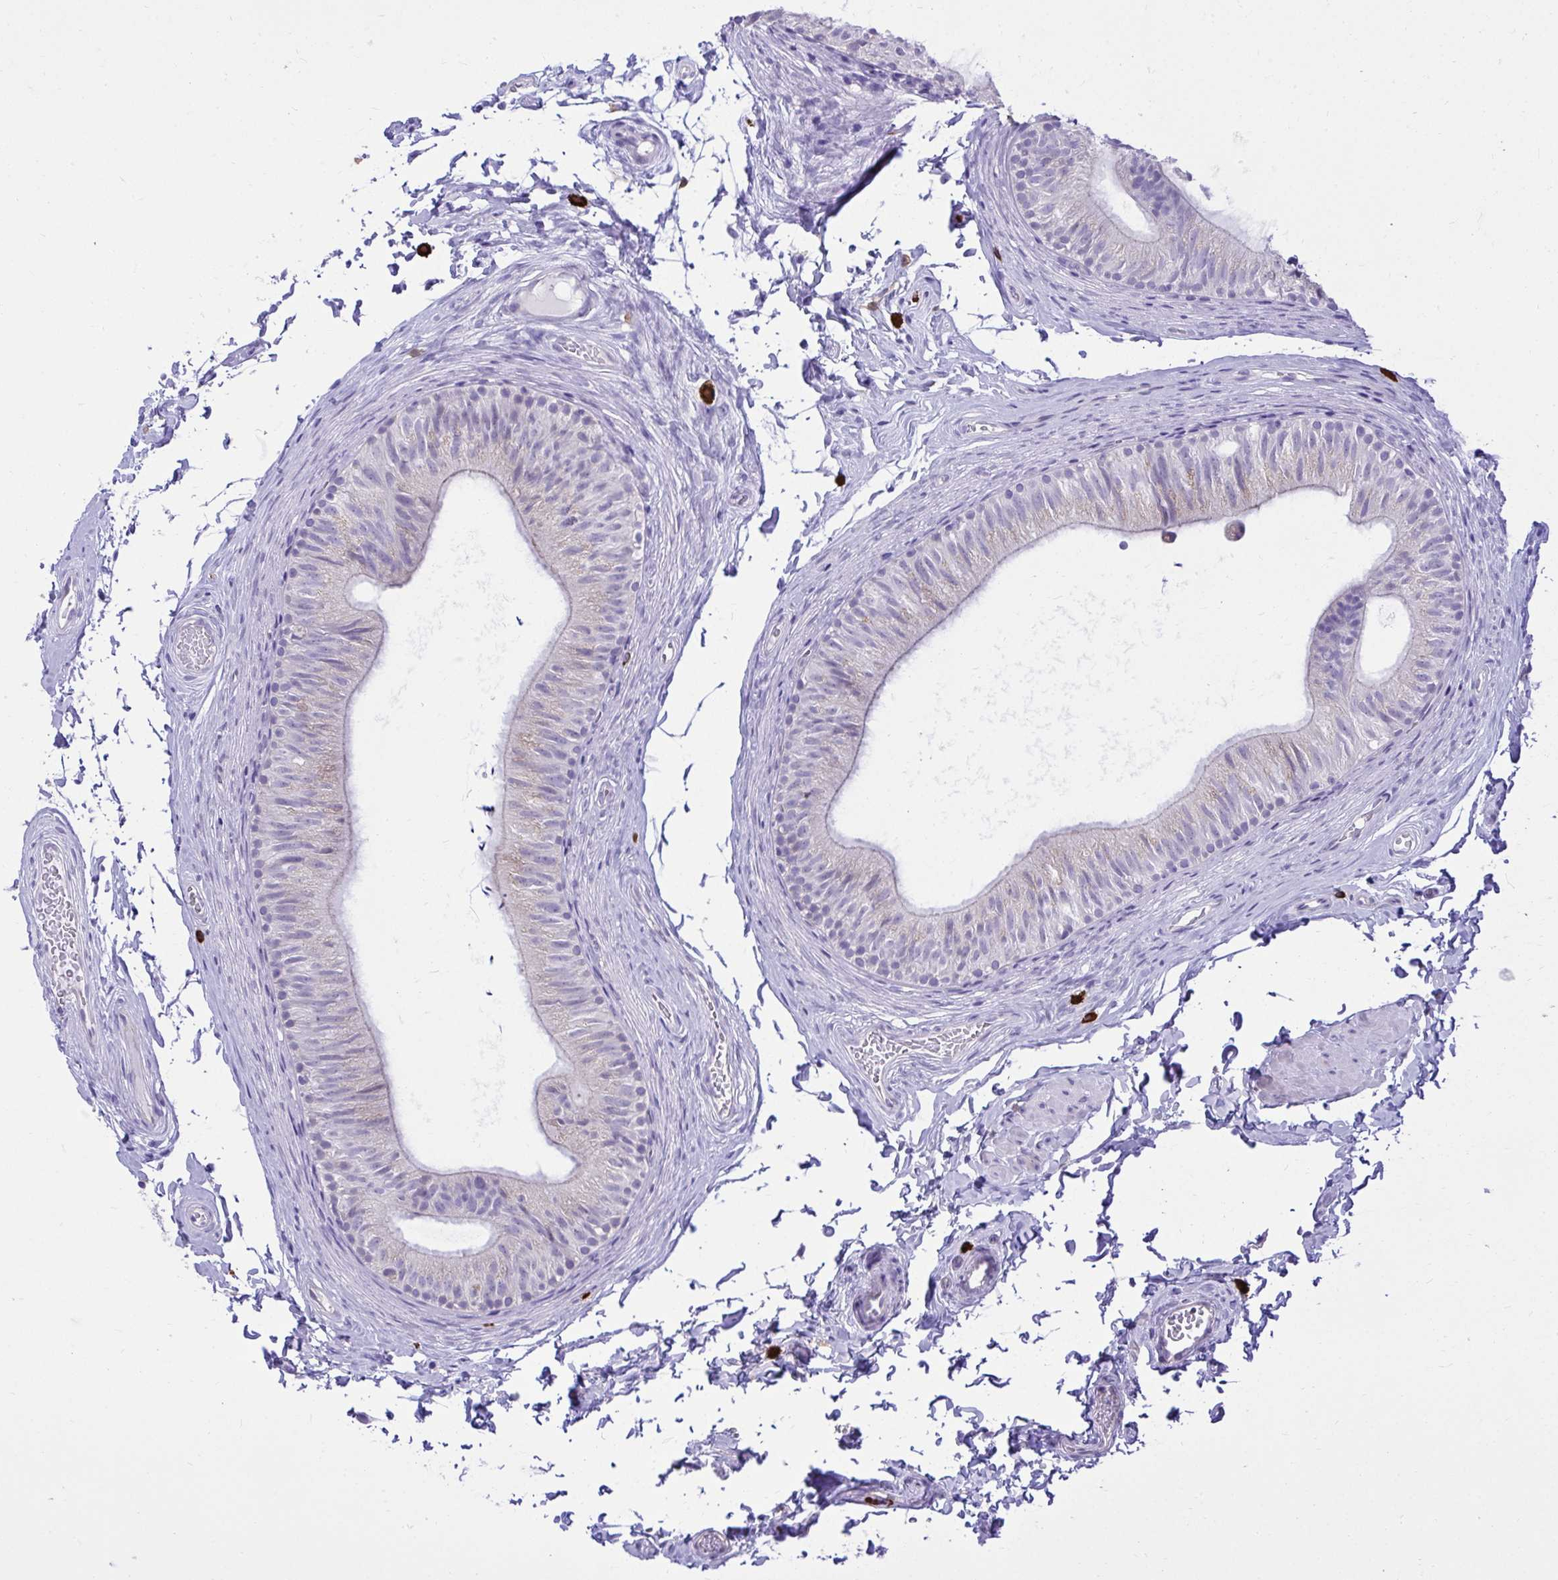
{"staining": {"intensity": "weak", "quantity": "<25%", "location": "cytoplasmic/membranous"}, "tissue": "epididymis", "cell_type": "Glandular cells", "image_type": "normal", "snomed": [{"axis": "morphology", "description": "Normal tissue, NOS"}, {"axis": "topography", "description": "Epididymis, spermatic cord, NOS"}, {"axis": "topography", "description": "Epididymis"}, {"axis": "topography", "description": "Peripheral nerve tissue"}], "caption": "Human epididymis stained for a protein using immunohistochemistry shows no expression in glandular cells.", "gene": "PSD", "patient": {"sex": "male", "age": 29}}